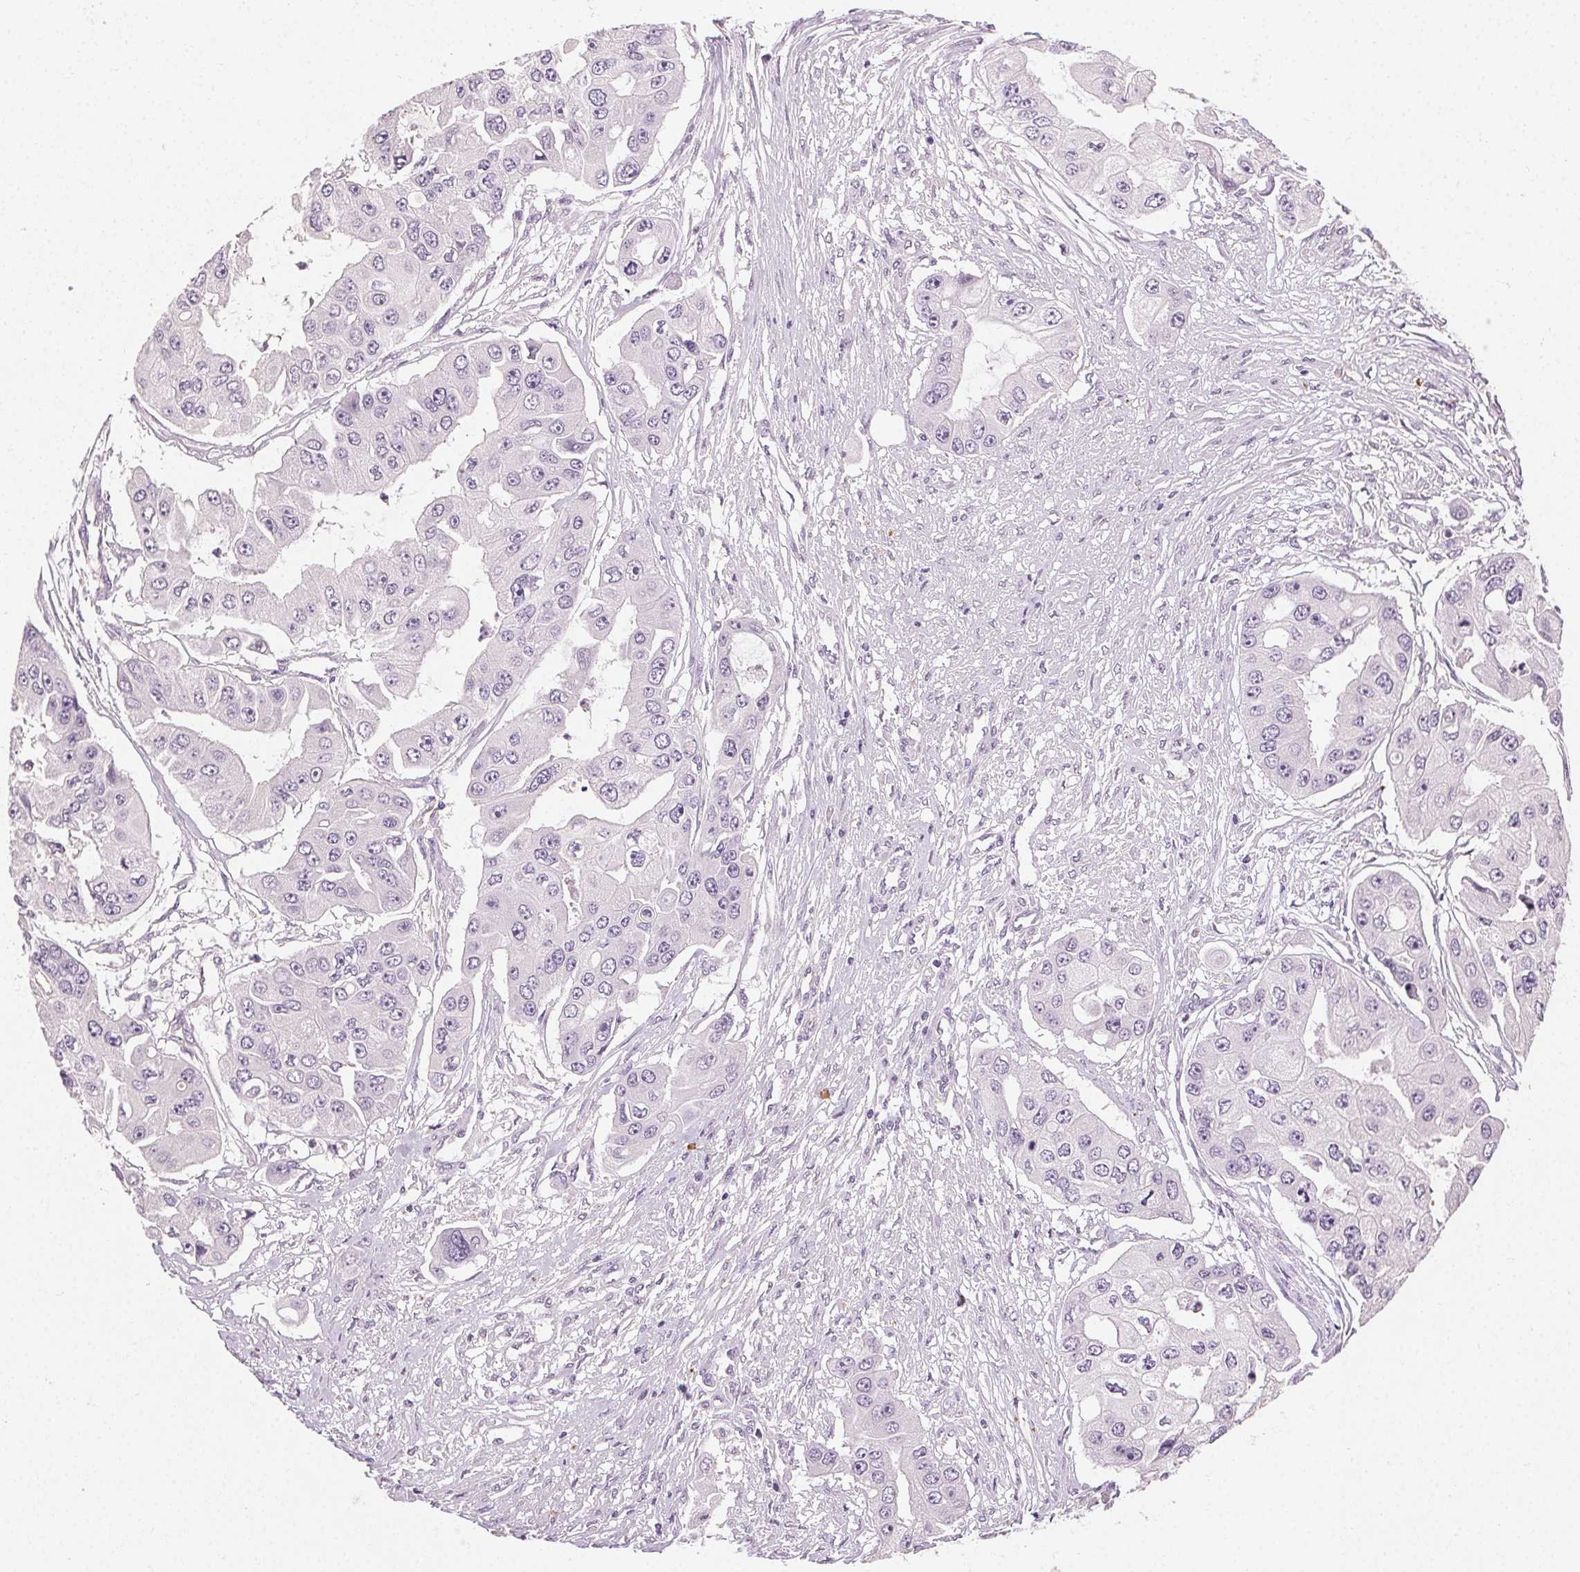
{"staining": {"intensity": "negative", "quantity": "none", "location": "none"}, "tissue": "ovarian cancer", "cell_type": "Tumor cells", "image_type": "cancer", "snomed": [{"axis": "morphology", "description": "Cystadenocarcinoma, serous, NOS"}, {"axis": "topography", "description": "Ovary"}], "caption": "DAB (3,3'-diaminobenzidine) immunohistochemical staining of ovarian cancer (serous cystadenocarcinoma) exhibits no significant expression in tumor cells.", "gene": "CLTRN", "patient": {"sex": "female", "age": 56}}